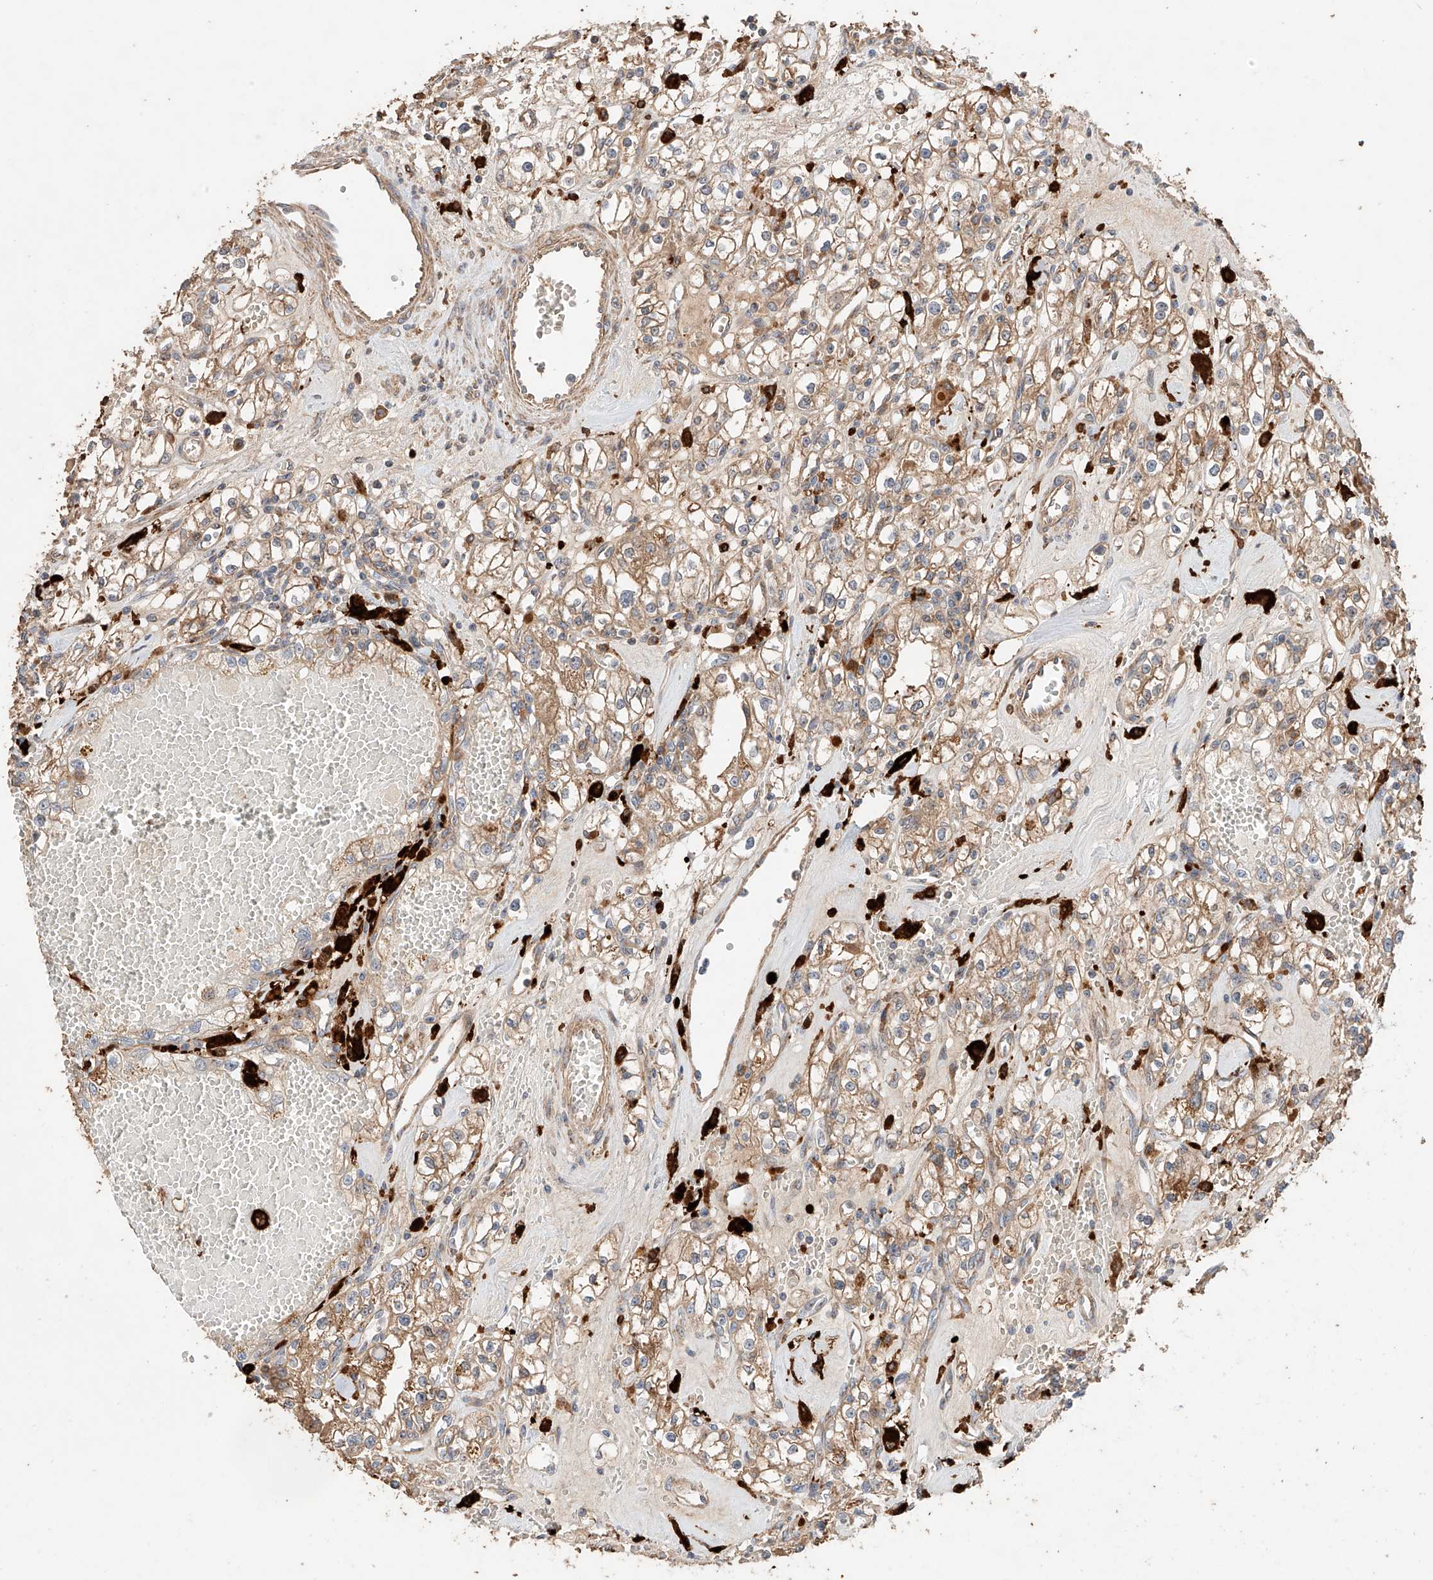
{"staining": {"intensity": "moderate", "quantity": ">75%", "location": "cytoplasmic/membranous"}, "tissue": "renal cancer", "cell_type": "Tumor cells", "image_type": "cancer", "snomed": [{"axis": "morphology", "description": "Adenocarcinoma, NOS"}, {"axis": "topography", "description": "Kidney"}], "caption": "Immunohistochemical staining of renal cancer (adenocarcinoma) shows medium levels of moderate cytoplasmic/membranous protein expression in approximately >75% of tumor cells. The protein of interest is shown in brown color, while the nuclei are stained blue.", "gene": "MOSPD1", "patient": {"sex": "male", "age": 56}}